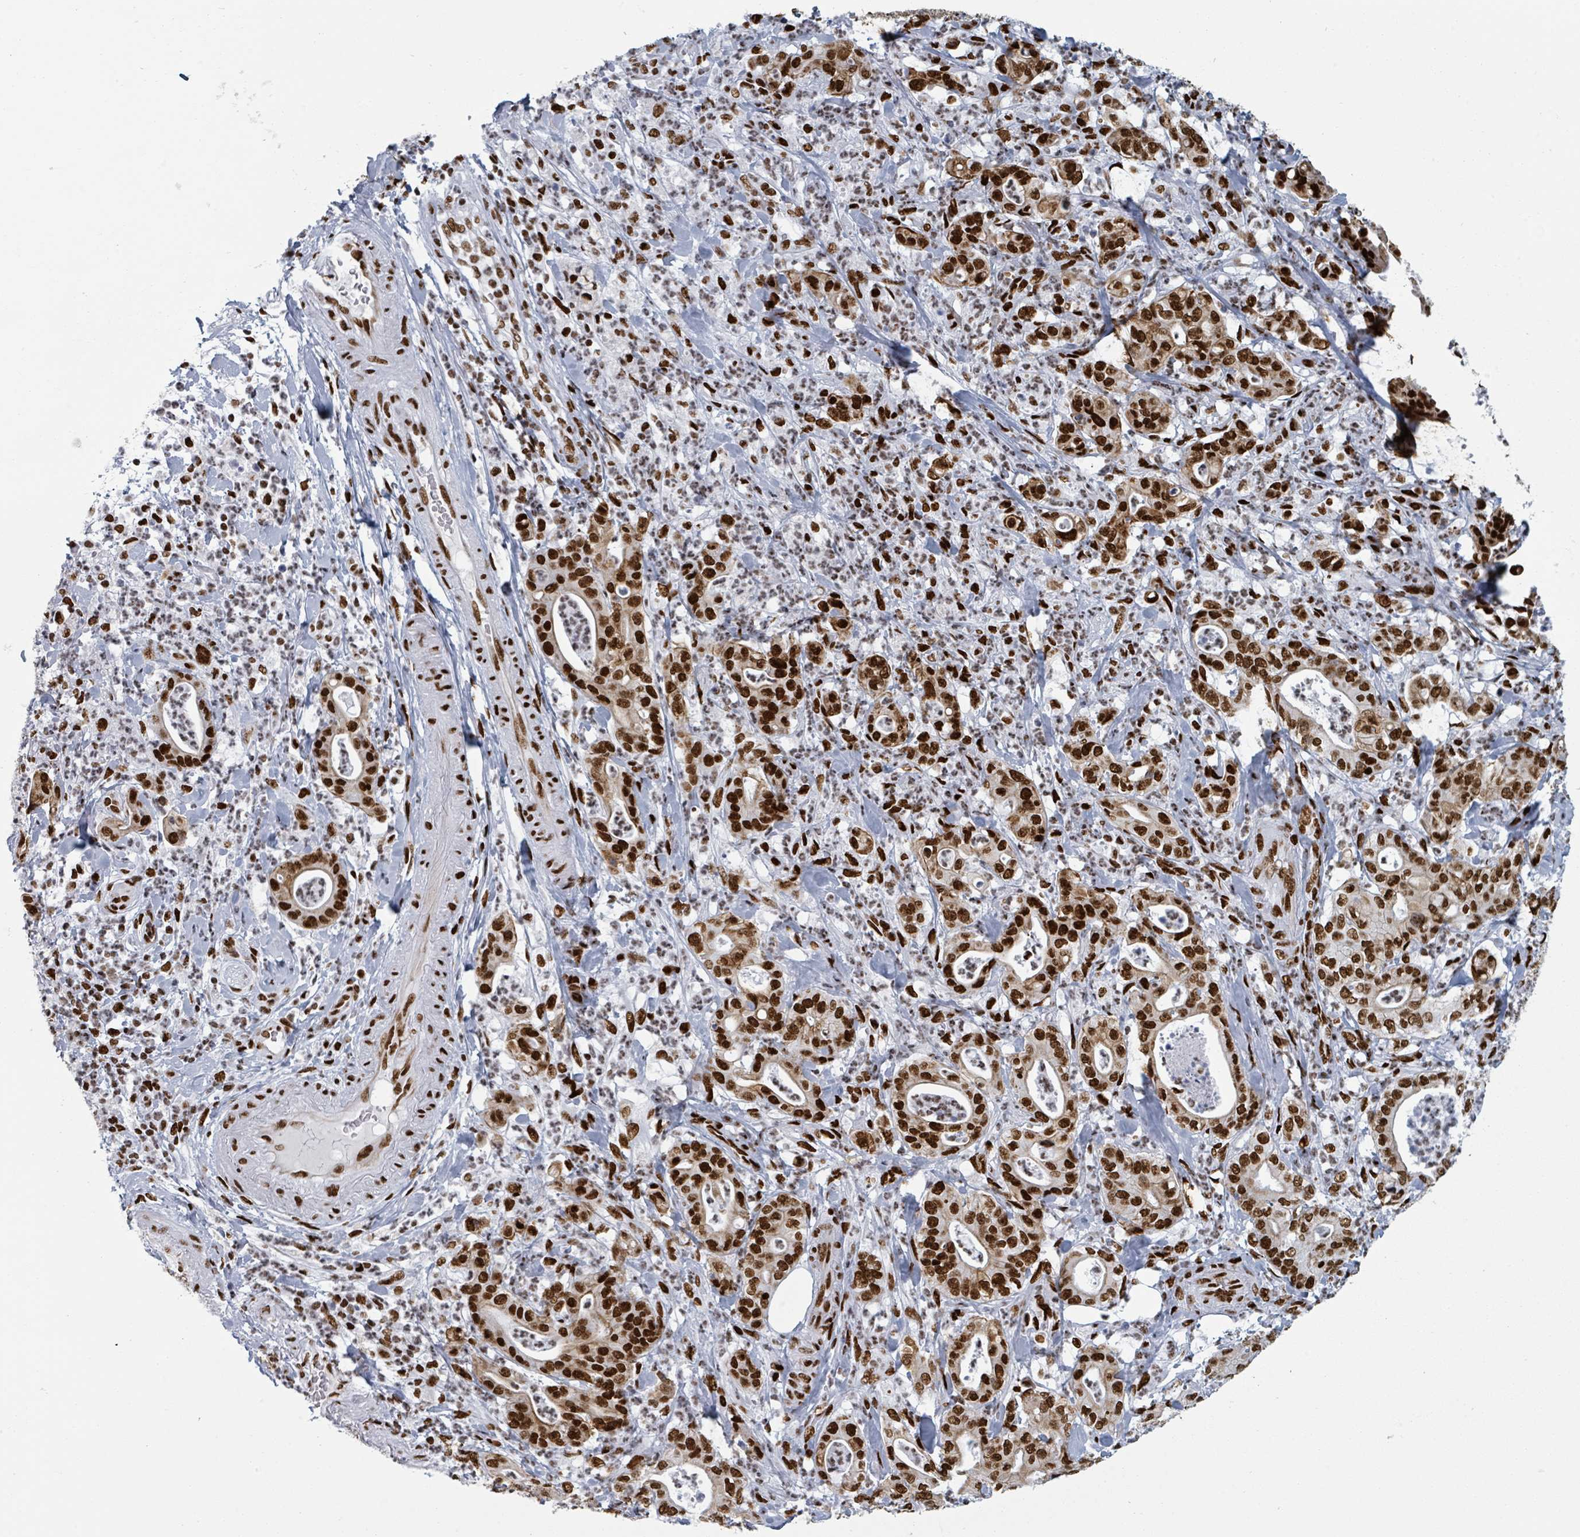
{"staining": {"intensity": "strong", "quantity": ">75%", "location": "nuclear"}, "tissue": "pancreatic cancer", "cell_type": "Tumor cells", "image_type": "cancer", "snomed": [{"axis": "morphology", "description": "Adenocarcinoma, NOS"}, {"axis": "topography", "description": "Pancreas"}], "caption": "There is high levels of strong nuclear expression in tumor cells of pancreatic adenocarcinoma, as demonstrated by immunohistochemical staining (brown color).", "gene": "DHX16", "patient": {"sex": "male", "age": 71}}